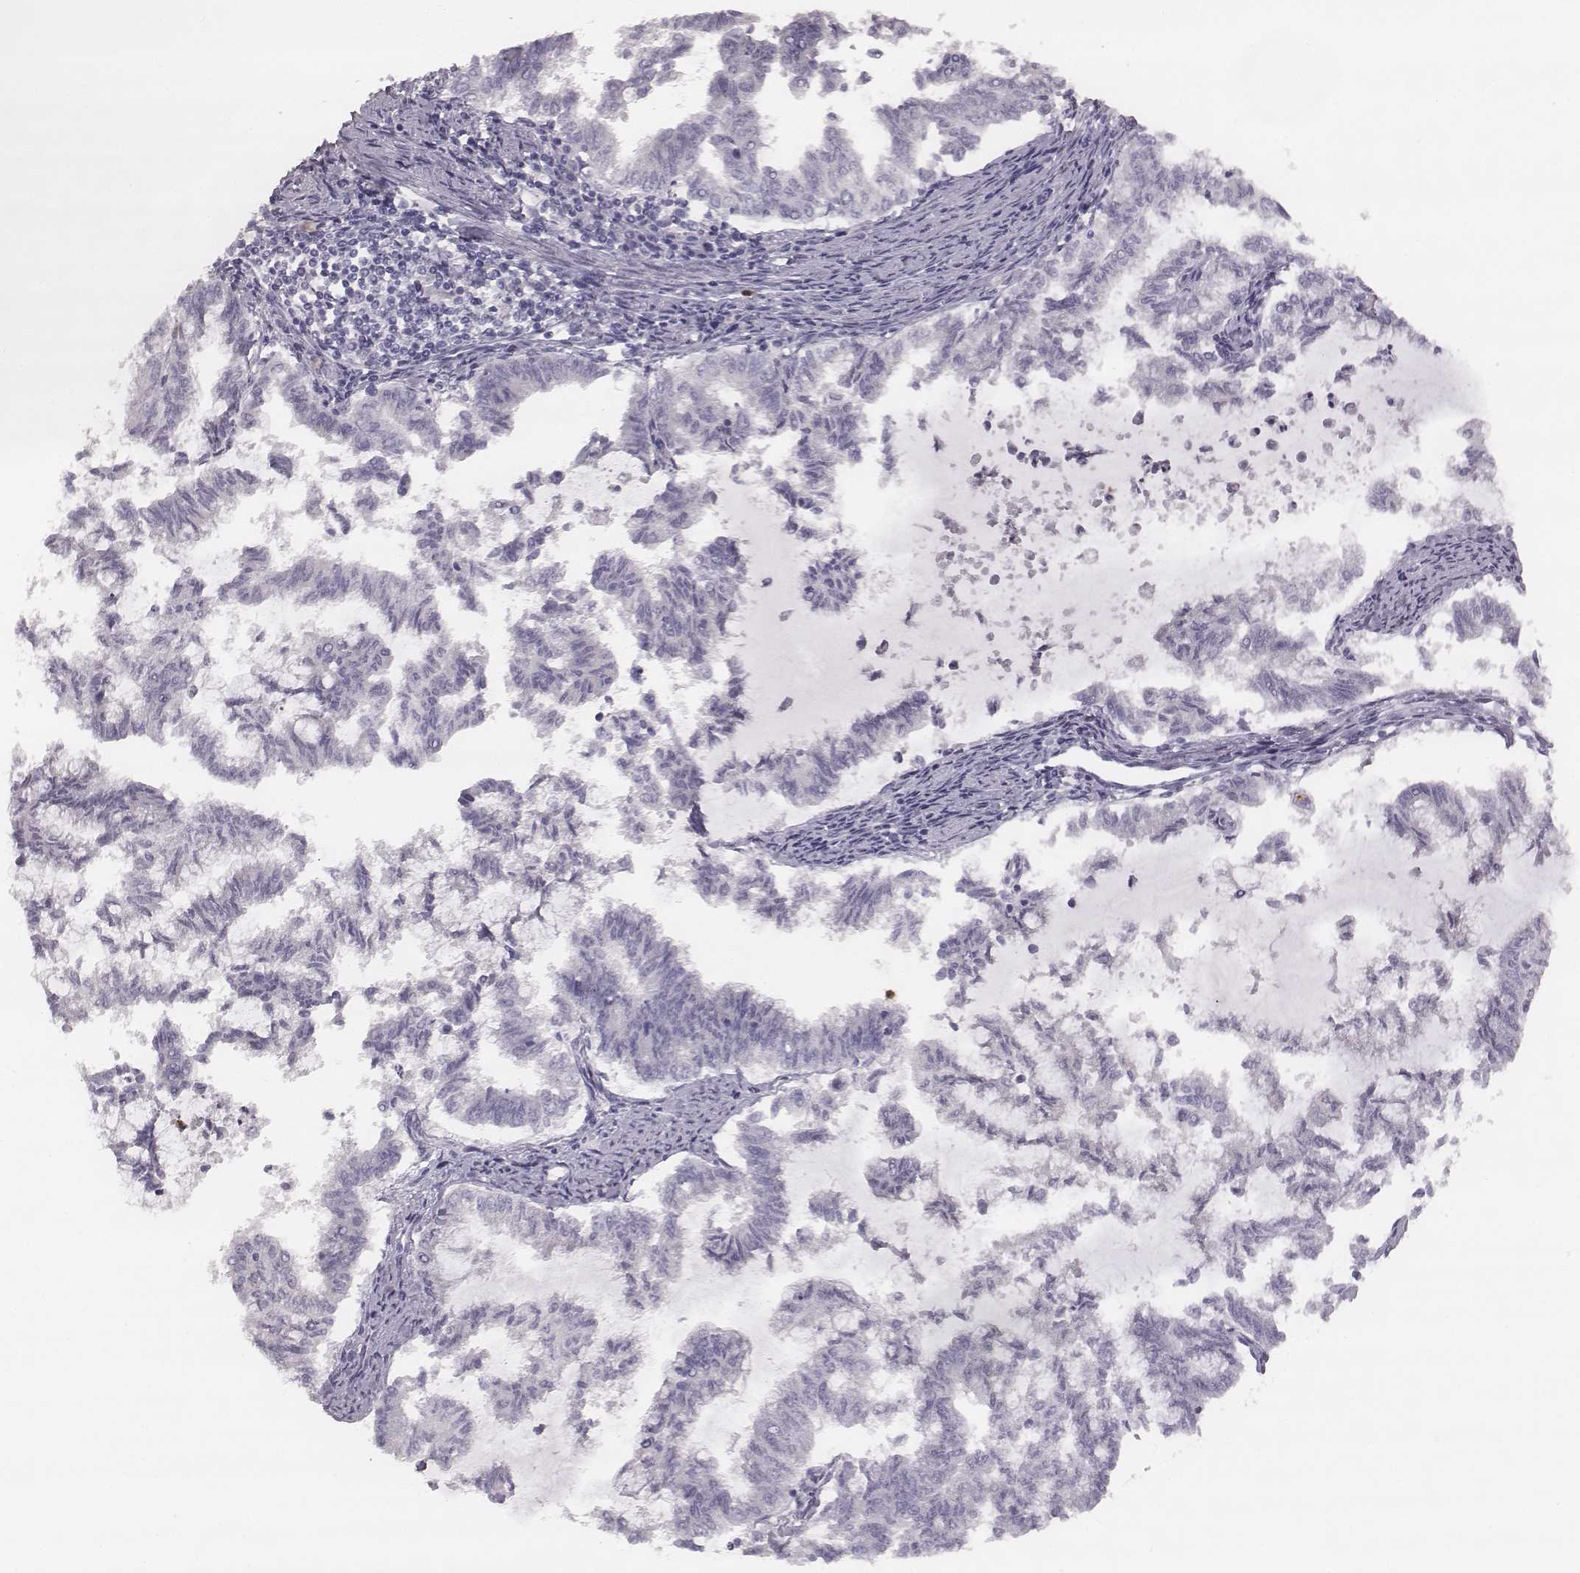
{"staining": {"intensity": "negative", "quantity": "none", "location": "none"}, "tissue": "endometrial cancer", "cell_type": "Tumor cells", "image_type": "cancer", "snomed": [{"axis": "morphology", "description": "Adenocarcinoma, NOS"}, {"axis": "topography", "description": "Endometrium"}], "caption": "The image displays no staining of tumor cells in adenocarcinoma (endometrial).", "gene": "KCNJ12", "patient": {"sex": "female", "age": 79}}